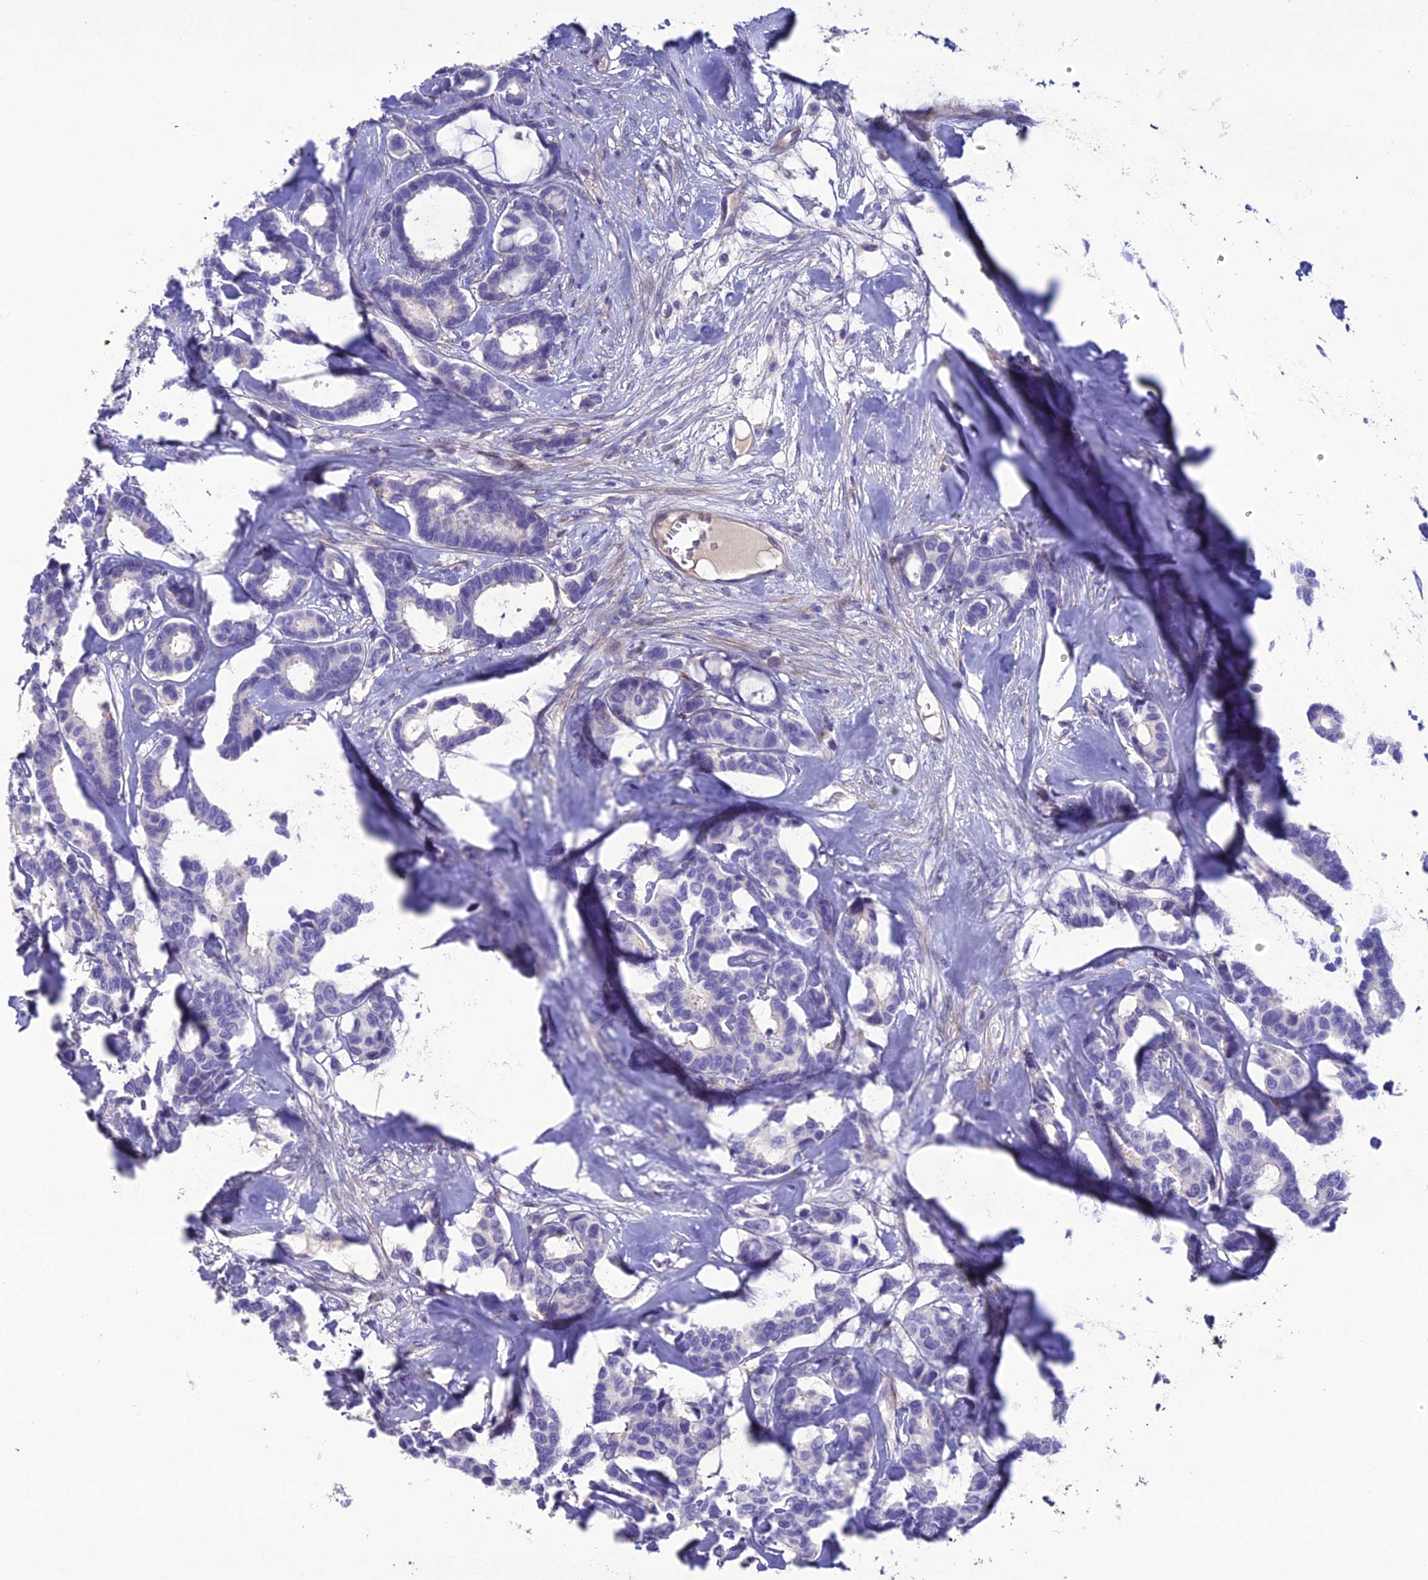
{"staining": {"intensity": "negative", "quantity": "none", "location": "none"}, "tissue": "breast cancer", "cell_type": "Tumor cells", "image_type": "cancer", "snomed": [{"axis": "morphology", "description": "Duct carcinoma"}, {"axis": "topography", "description": "Breast"}], "caption": "High power microscopy micrograph of an IHC histopathology image of breast cancer, revealing no significant staining in tumor cells.", "gene": "OR56B1", "patient": {"sex": "female", "age": 87}}